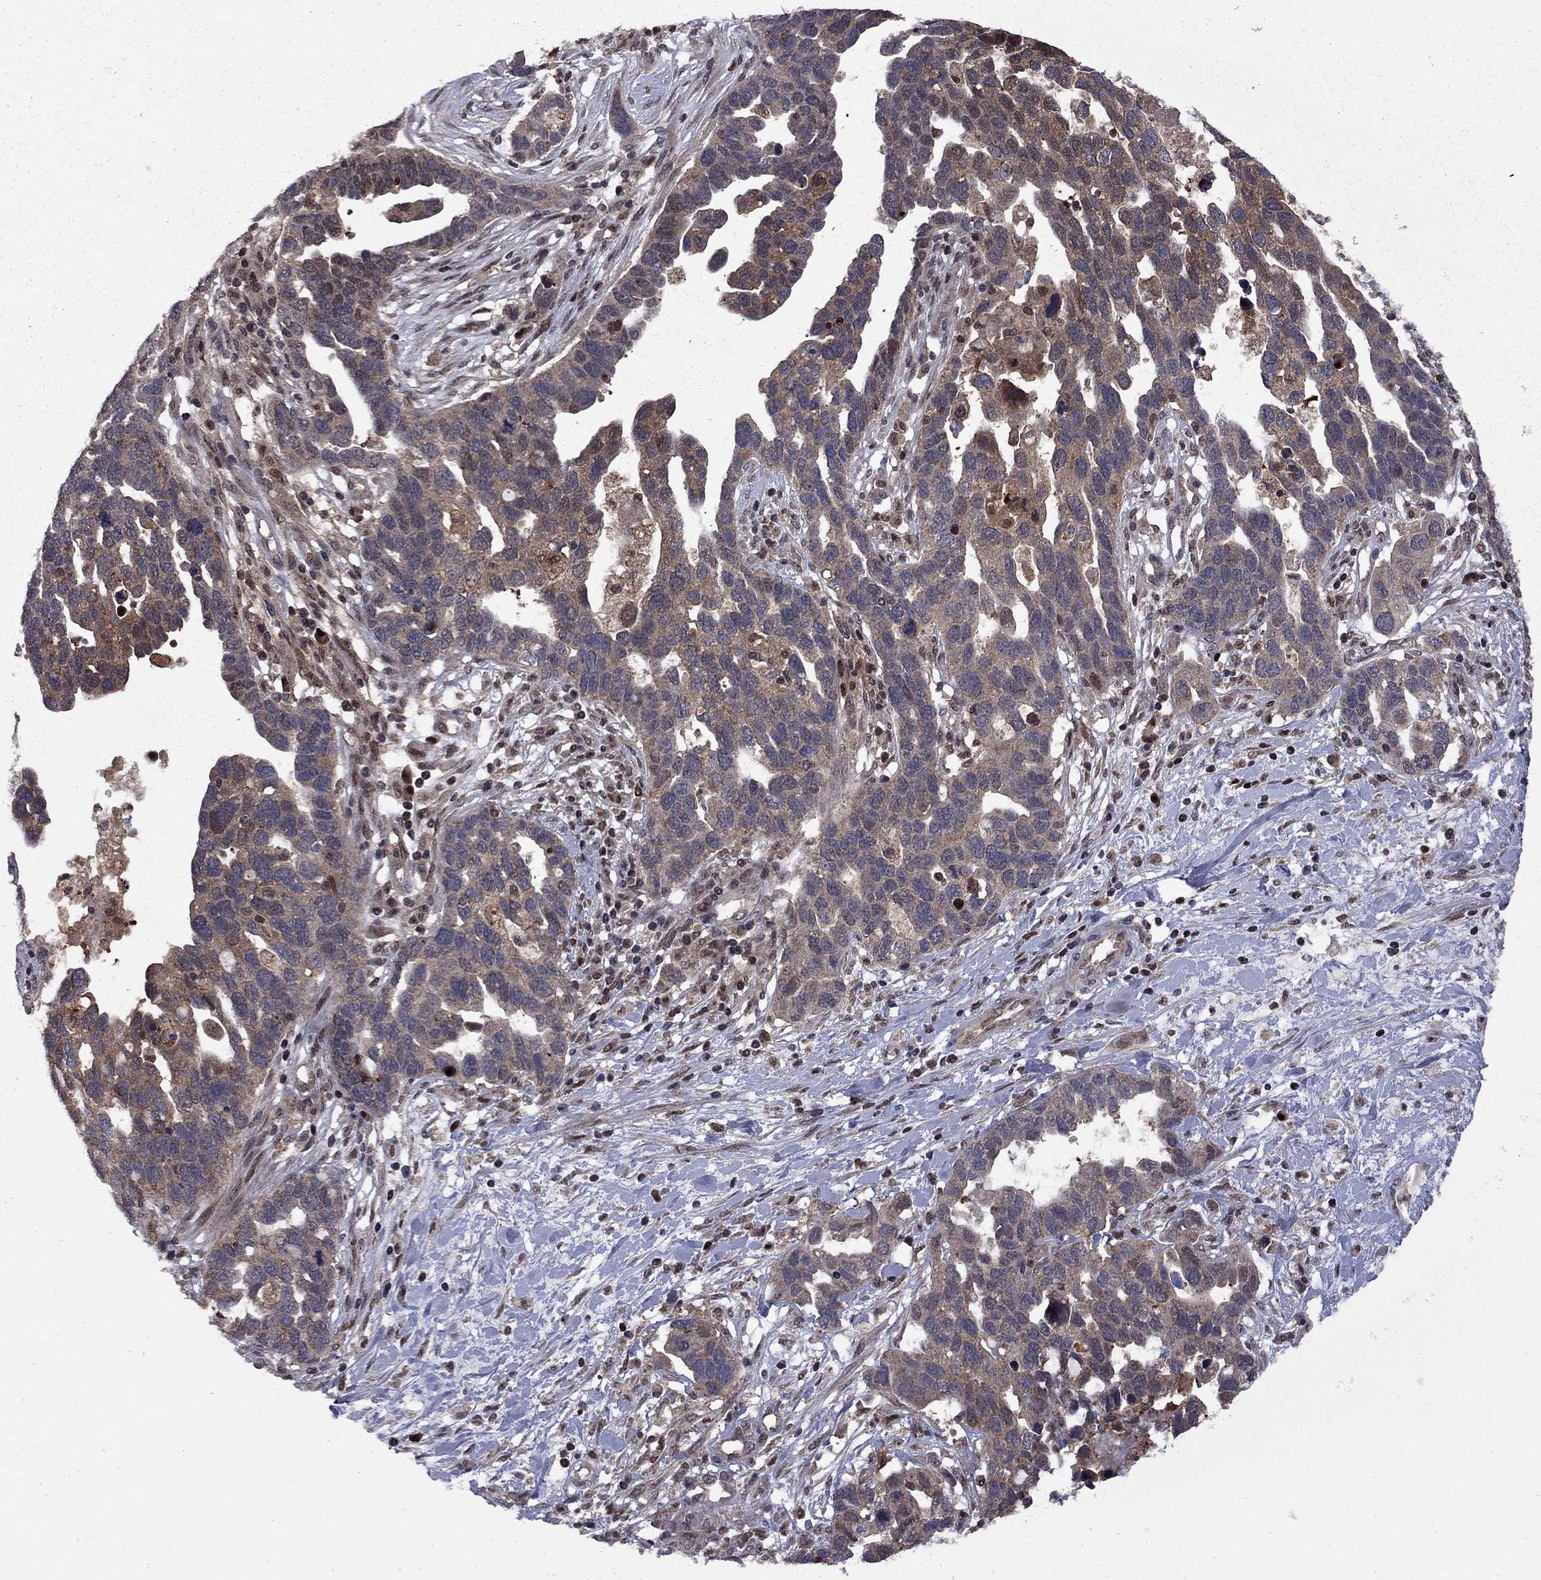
{"staining": {"intensity": "moderate", "quantity": "<25%", "location": "cytoplasmic/membranous"}, "tissue": "ovarian cancer", "cell_type": "Tumor cells", "image_type": "cancer", "snomed": [{"axis": "morphology", "description": "Cystadenocarcinoma, serous, NOS"}, {"axis": "topography", "description": "Ovary"}], "caption": "IHC of human ovarian cancer exhibits low levels of moderate cytoplasmic/membranous positivity in approximately <25% of tumor cells. Using DAB (3,3'-diaminobenzidine) (brown) and hematoxylin (blue) stains, captured at high magnification using brightfield microscopy.", "gene": "IPP", "patient": {"sex": "female", "age": 54}}